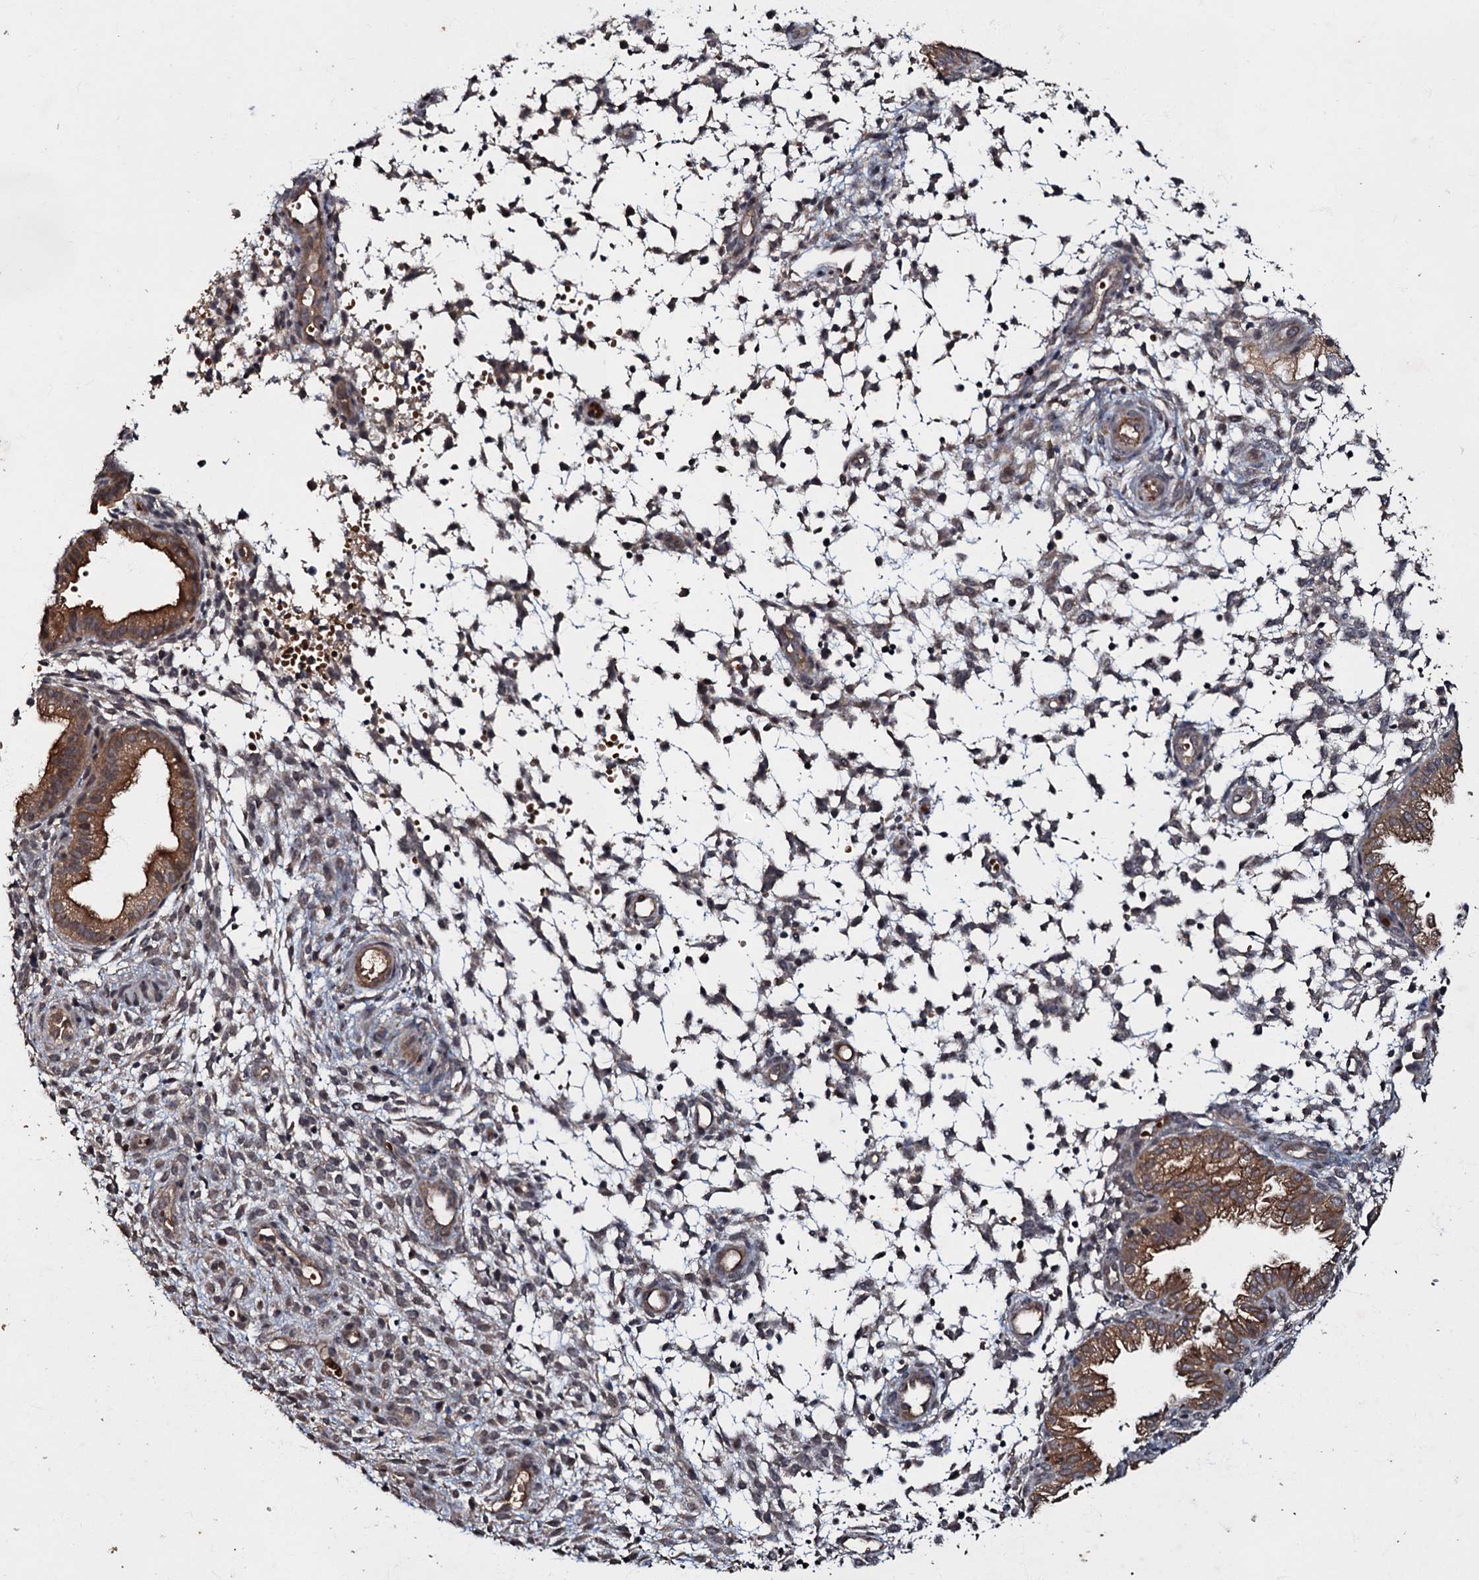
{"staining": {"intensity": "weak", "quantity": "<25%", "location": "cytoplasmic/membranous"}, "tissue": "endometrium", "cell_type": "Cells in endometrial stroma", "image_type": "normal", "snomed": [{"axis": "morphology", "description": "Normal tissue, NOS"}, {"axis": "topography", "description": "Endometrium"}], "caption": "The IHC photomicrograph has no significant expression in cells in endometrial stroma of endometrium. (IHC, brightfield microscopy, high magnification).", "gene": "MANSC4", "patient": {"sex": "female", "age": 33}}